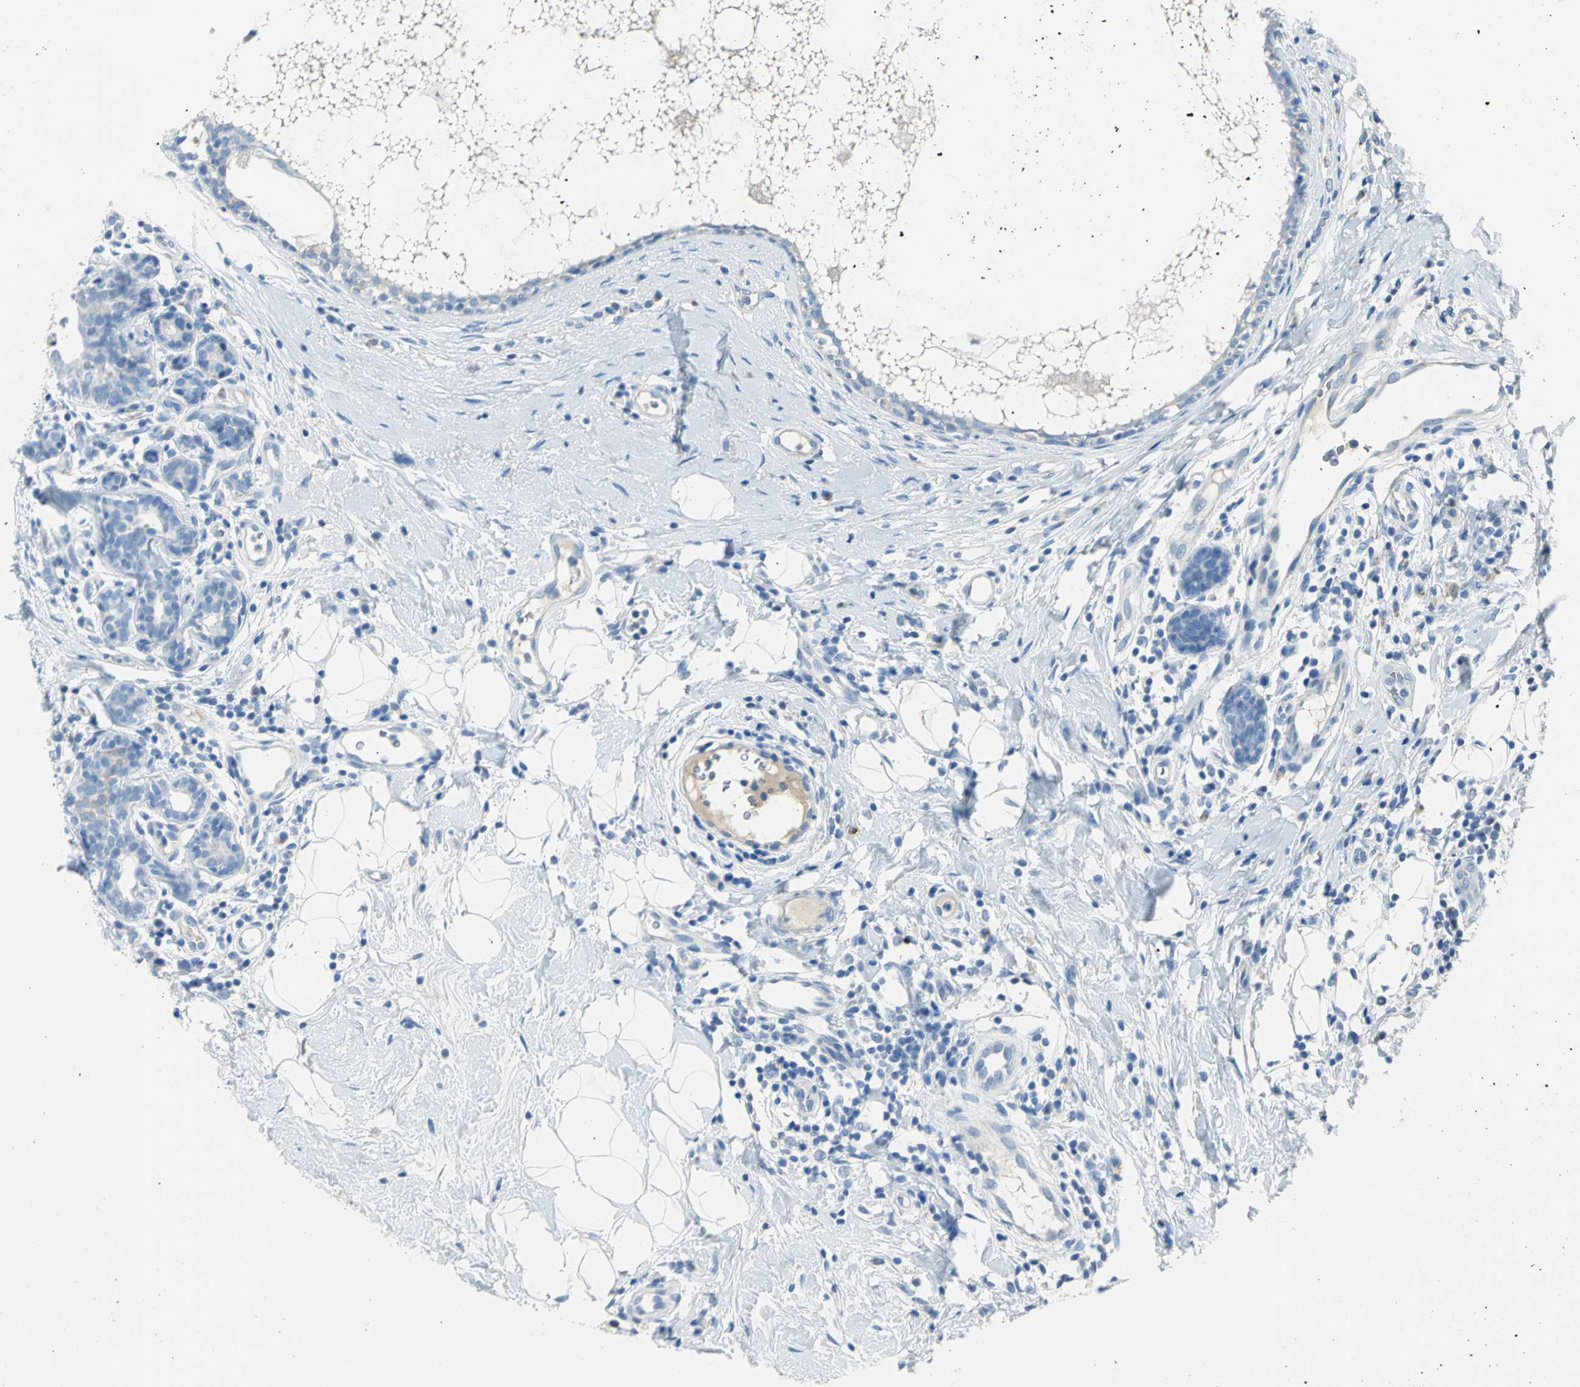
{"staining": {"intensity": "negative", "quantity": "none", "location": "none"}, "tissue": "breast cancer", "cell_type": "Tumor cells", "image_type": "cancer", "snomed": [{"axis": "morphology", "description": "Duct carcinoma"}, {"axis": "topography", "description": "Breast"}], "caption": "There is no significant expression in tumor cells of breast invasive ductal carcinoma. The staining was performed using DAB (3,3'-diaminobenzidine) to visualize the protein expression in brown, while the nuclei were stained in blue with hematoxylin (Magnification: 20x).", "gene": "ALOX15", "patient": {"sex": "female", "age": 40}}